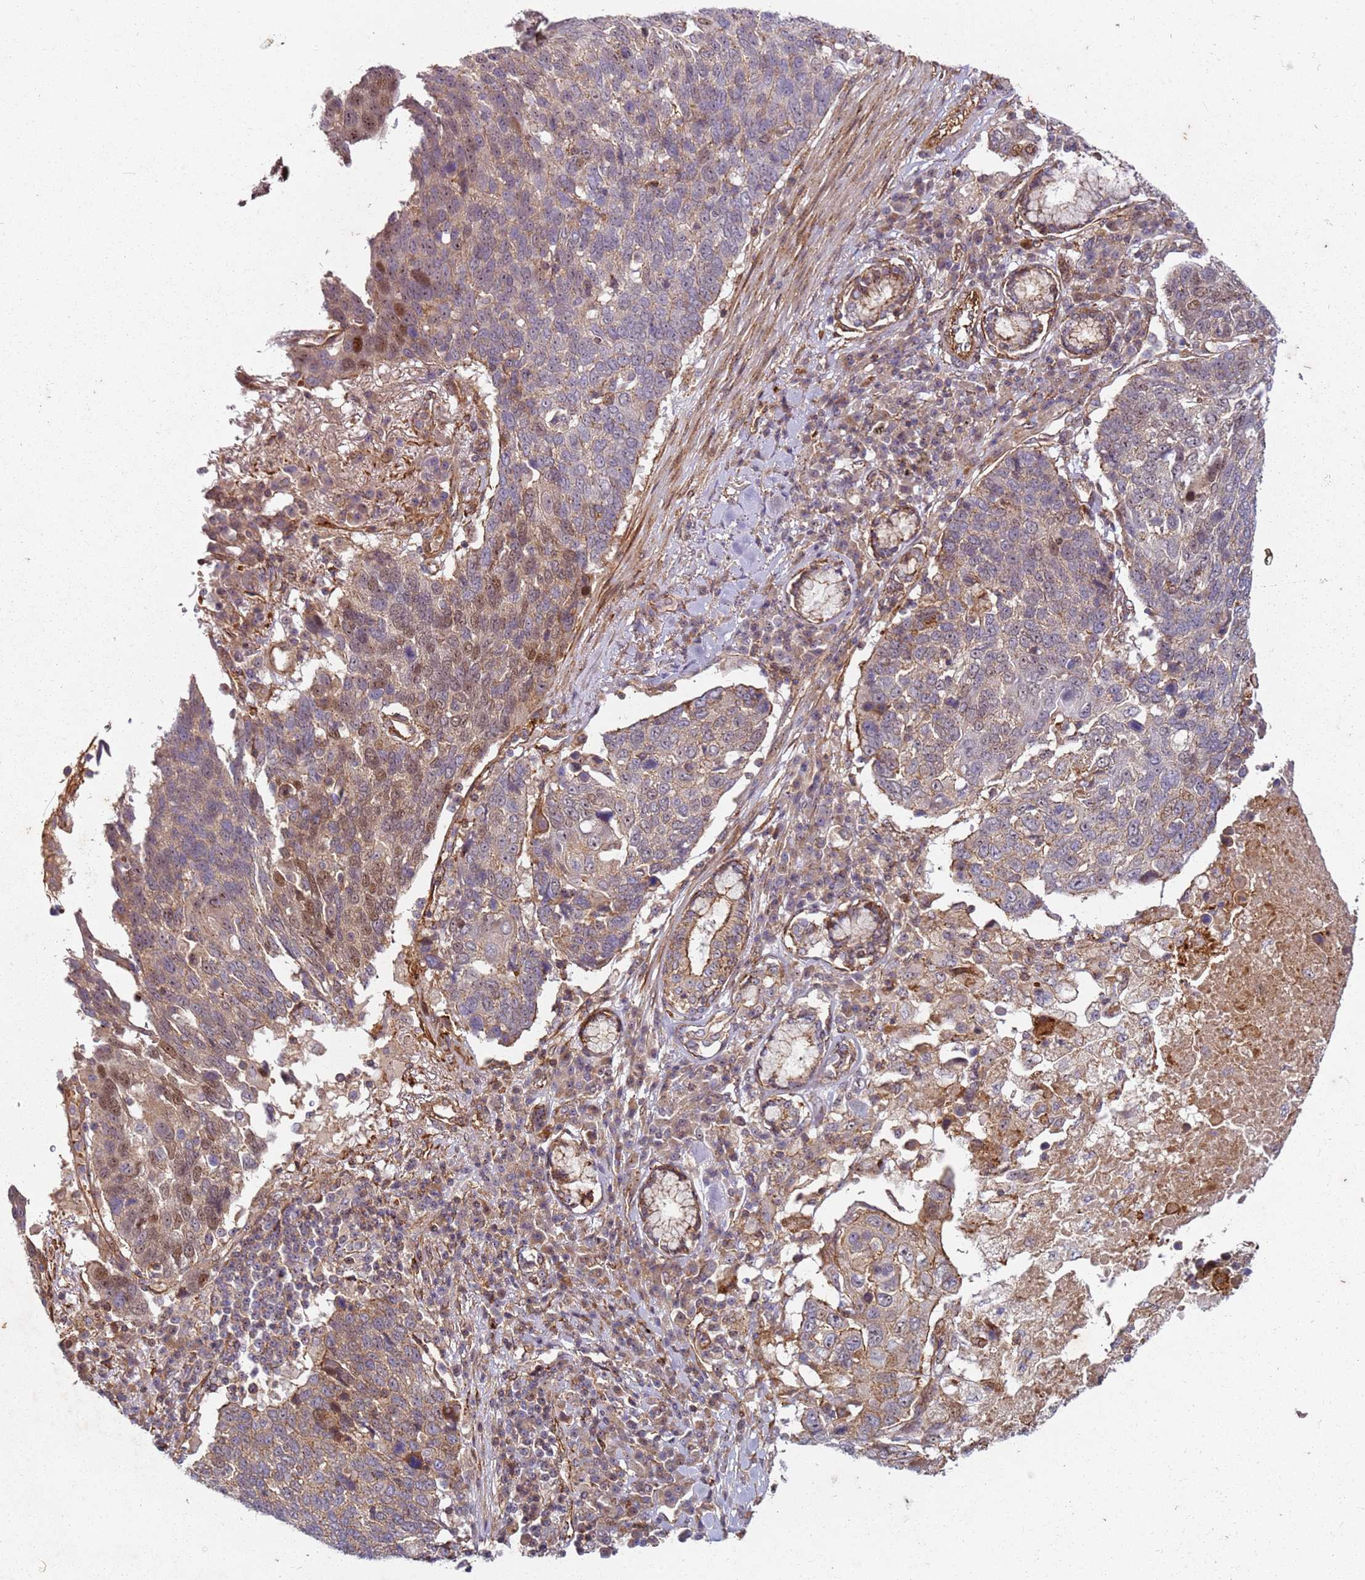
{"staining": {"intensity": "weak", "quantity": ">75%", "location": "cytoplasmic/membranous,nuclear"}, "tissue": "lung cancer", "cell_type": "Tumor cells", "image_type": "cancer", "snomed": [{"axis": "morphology", "description": "Squamous cell carcinoma, NOS"}, {"axis": "topography", "description": "Lung"}], "caption": "Brown immunohistochemical staining in squamous cell carcinoma (lung) demonstrates weak cytoplasmic/membranous and nuclear positivity in about >75% of tumor cells.", "gene": "C2CD4B", "patient": {"sex": "male", "age": 66}}